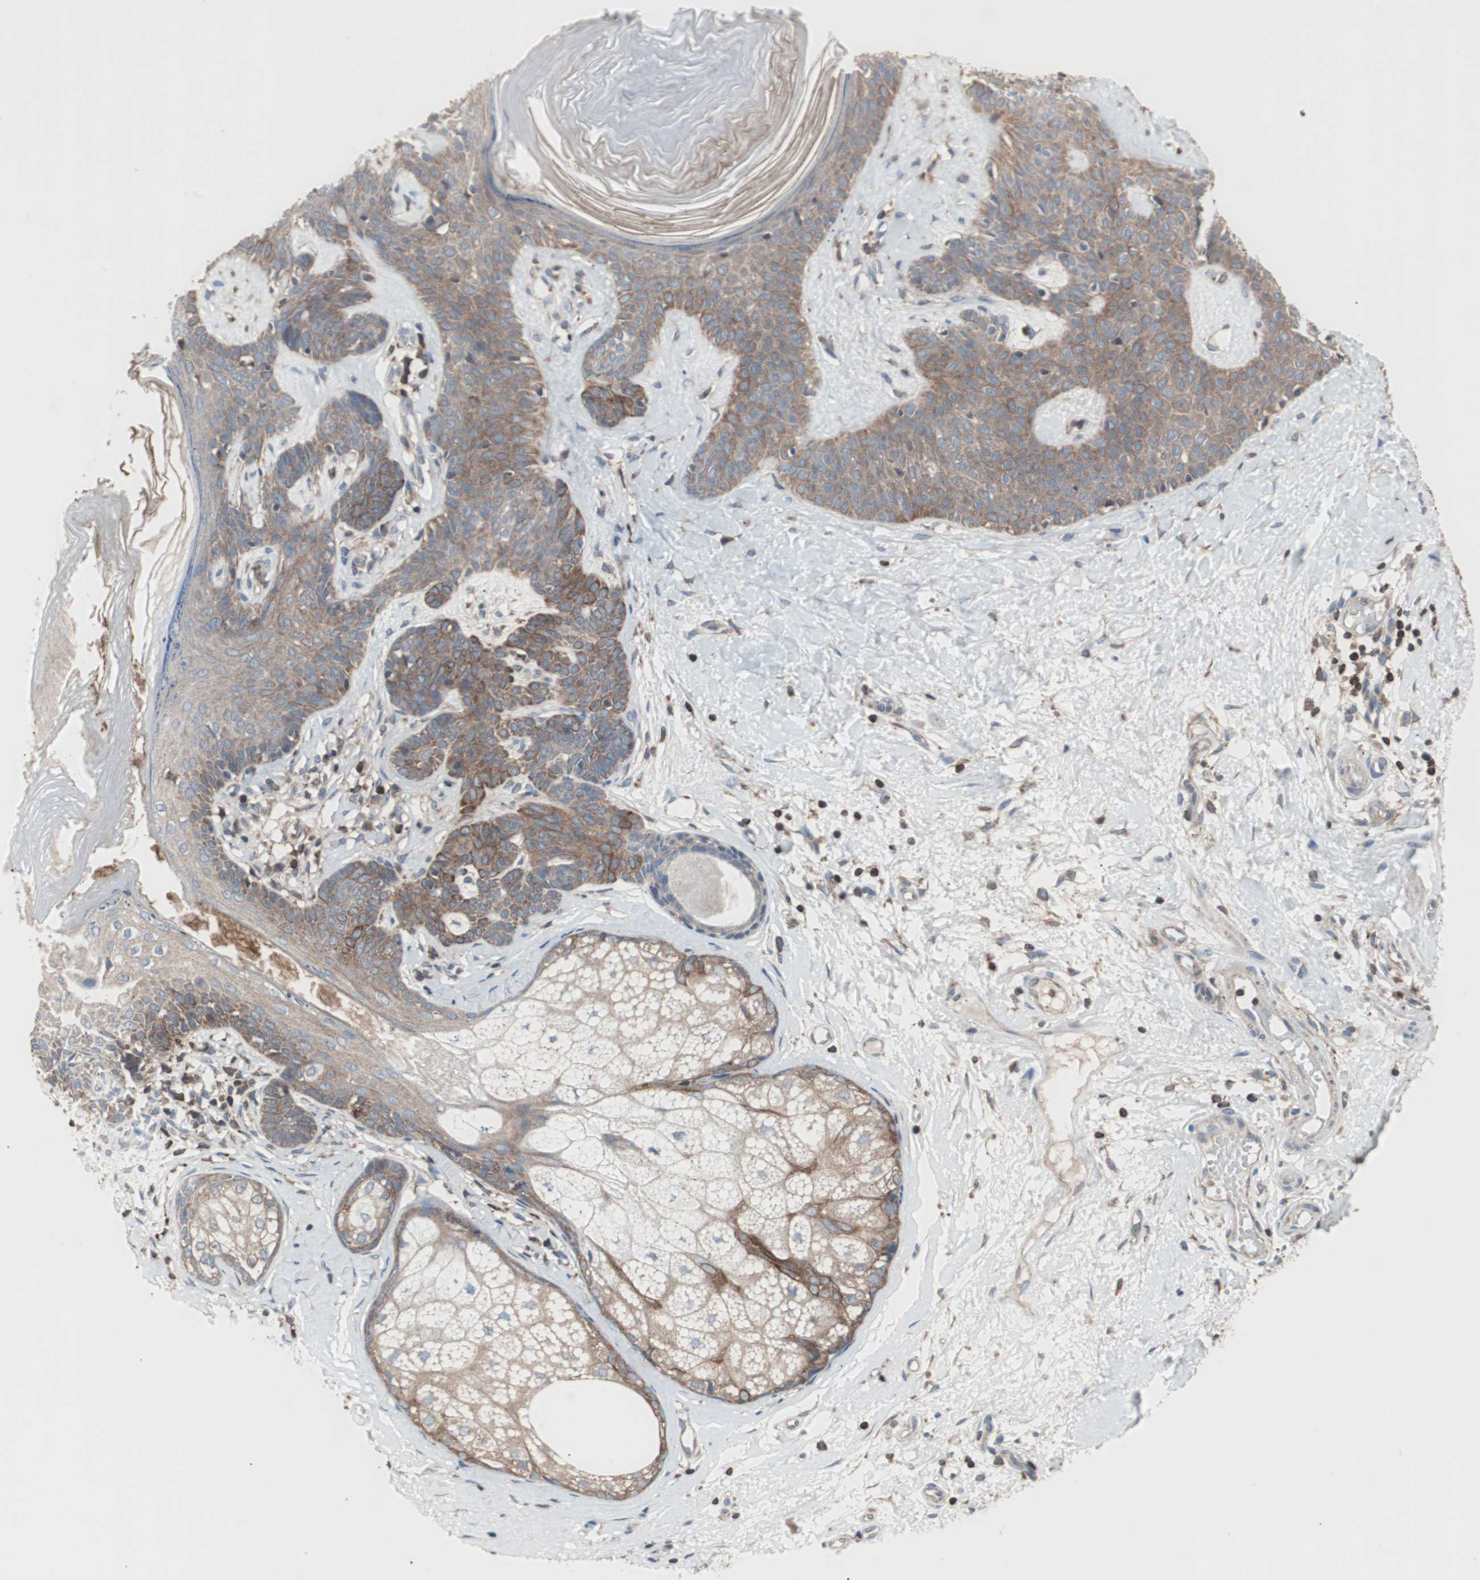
{"staining": {"intensity": "moderate", "quantity": ">75%", "location": "cytoplasmic/membranous"}, "tissue": "skin cancer", "cell_type": "Tumor cells", "image_type": "cancer", "snomed": [{"axis": "morphology", "description": "Developmental malformation"}, {"axis": "morphology", "description": "Basal cell carcinoma"}, {"axis": "topography", "description": "Skin"}], "caption": "Skin cancer (basal cell carcinoma) stained with a protein marker shows moderate staining in tumor cells.", "gene": "PIK3R1", "patient": {"sex": "female", "age": 62}}